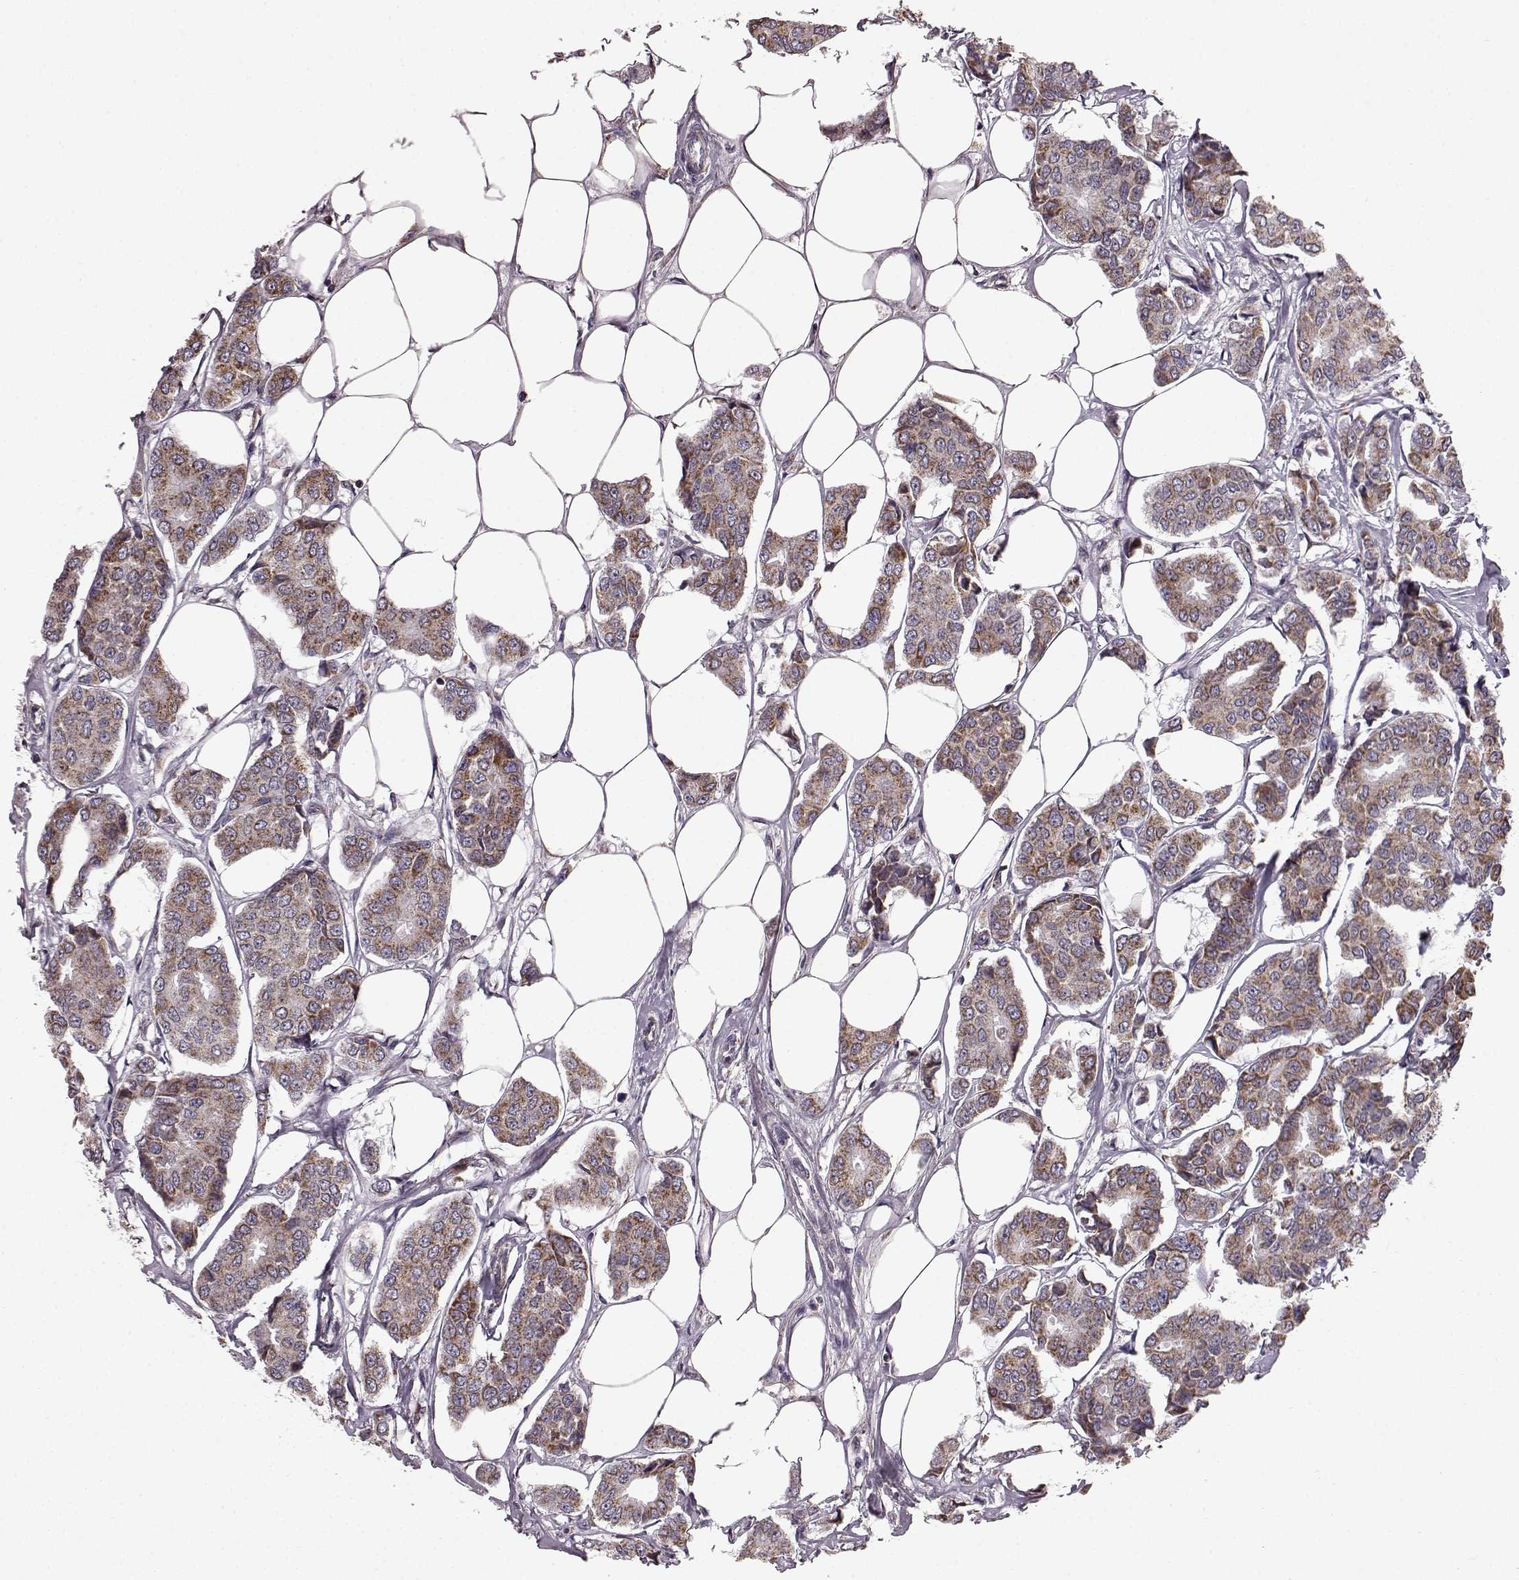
{"staining": {"intensity": "moderate", "quantity": "25%-75%", "location": "cytoplasmic/membranous"}, "tissue": "breast cancer", "cell_type": "Tumor cells", "image_type": "cancer", "snomed": [{"axis": "morphology", "description": "Duct carcinoma"}, {"axis": "topography", "description": "Breast"}], "caption": "Immunohistochemical staining of breast cancer (intraductal carcinoma) displays moderate cytoplasmic/membranous protein positivity in about 25%-75% of tumor cells.", "gene": "FAM8A1", "patient": {"sex": "female", "age": 94}}